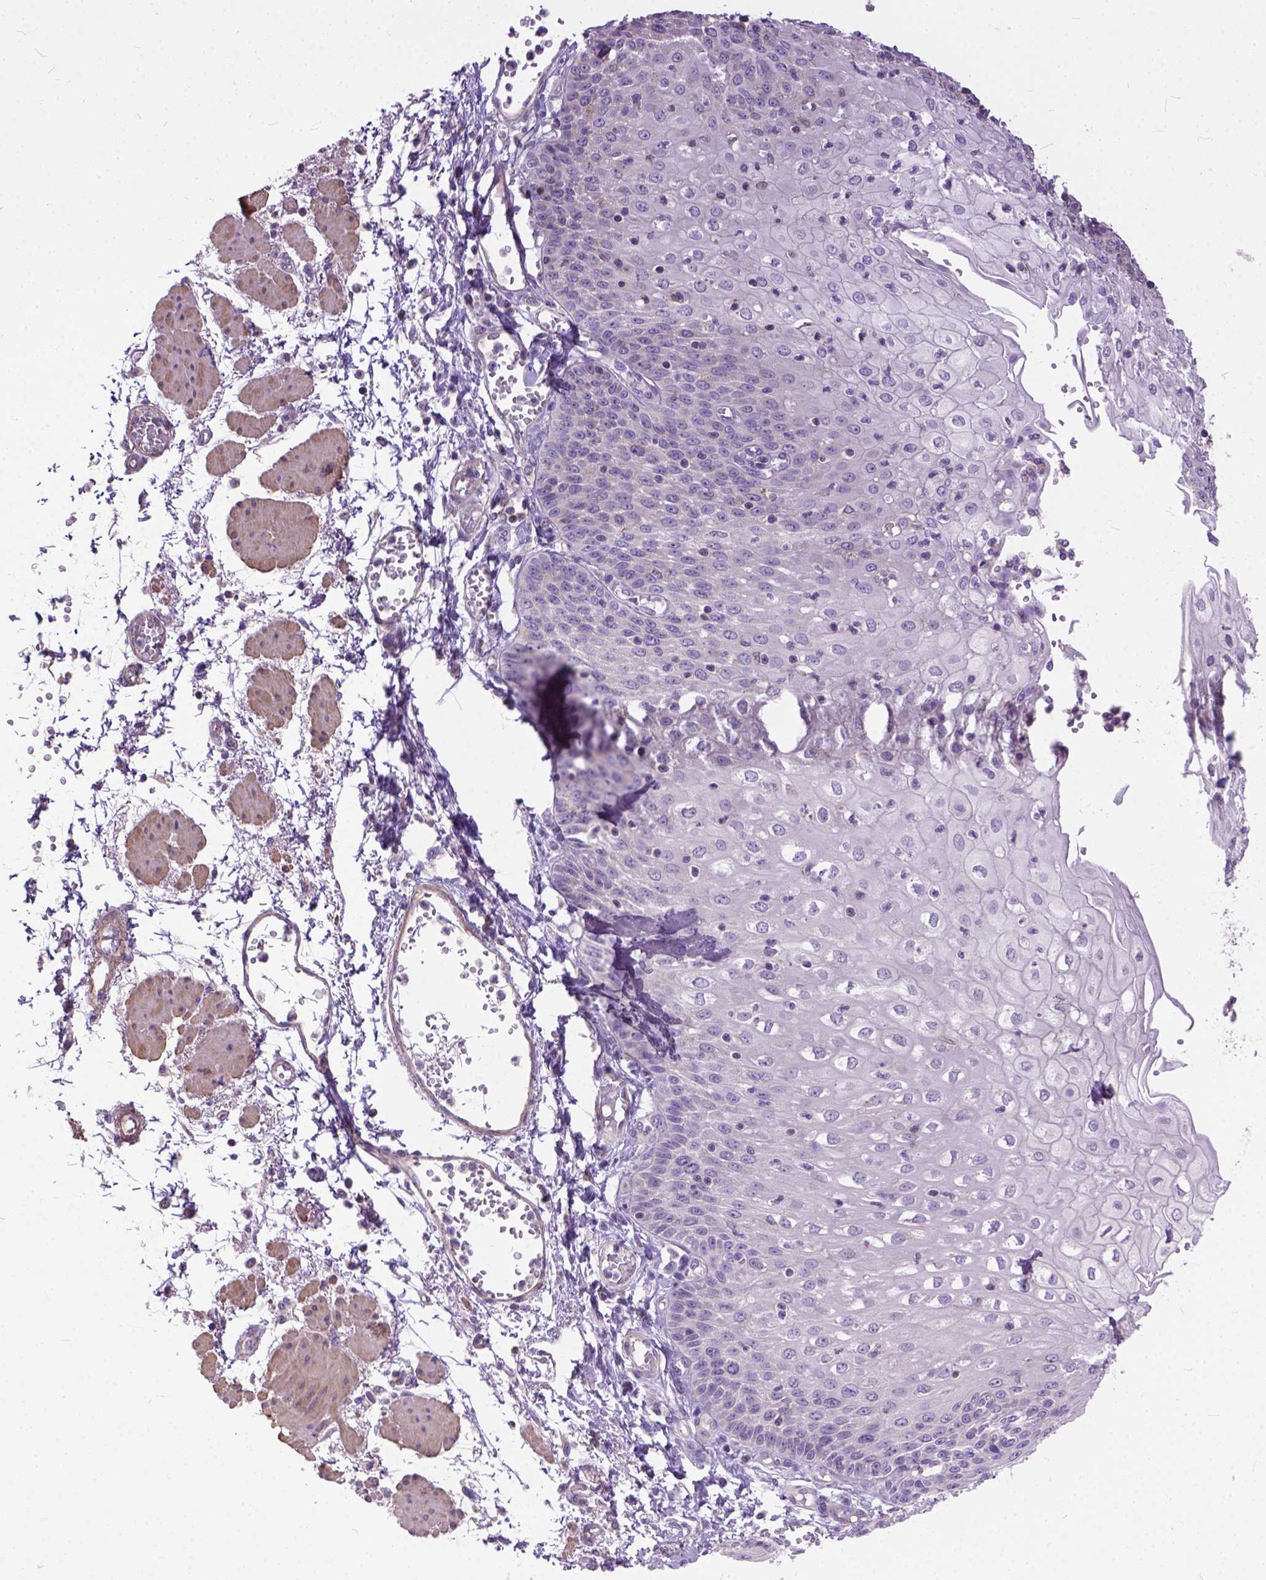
{"staining": {"intensity": "negative", "quantity": "none", "location": "none"}, "tissue": "esophagus", "cell_type": "Squamous epithelial cells", "image_type": "normal", "snomed": [{"axis": "morphology", "description": "Normal tissue, NOS"}, {"axis": "morphology", "description": "Adenocarcinoma, NOS"}, {"axis": "topography", "description": "Esophagus"}], "caption": "This image is of unremarkable esophagus stained with IHC to label a protein in brown with the nuclei are counter-stained blue. There is no expression in squamous epithelial cells. (Brightfield microscopy of DAB immunohistochemistry at high magnification).", "gene": "BANF2", "patient": {"sex": "male", "age": 81}}